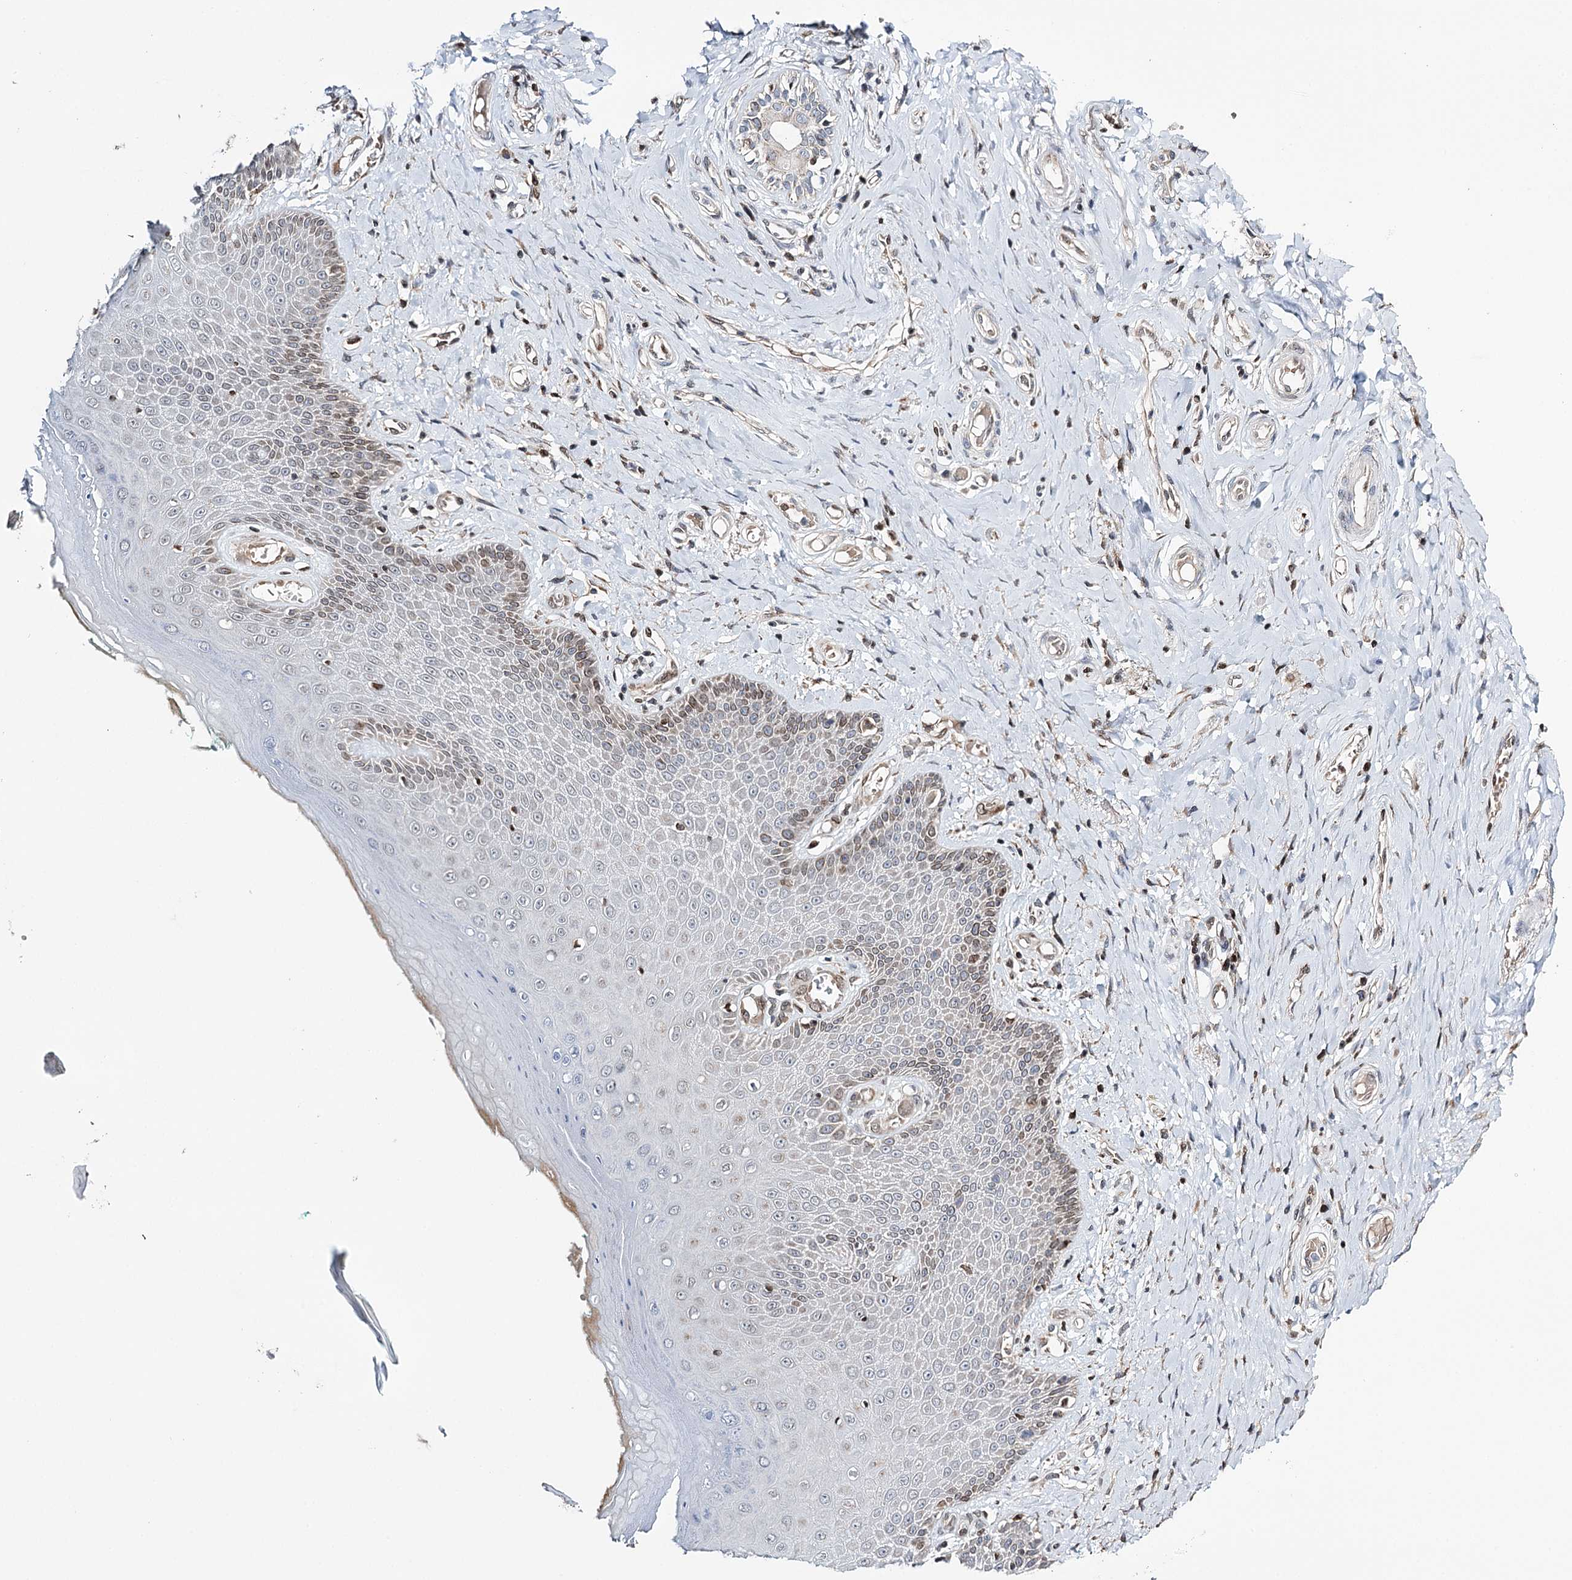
{"staining": {"intensity": "moderate", "quantity": "25%-75%", "location": "cytoplasmic/membranous,nuclear"}, "tissue": "skin", "cell_type": "Epidermal cells", "image_type": "normal", "snomed": [{"axis": "morphology", "description": "Normal tissue, NOS"}, {"axis": "topography", "description": "Anal"}], "caption": "Moderate cytoplasmic/membranous,nuclear expression for a protein is identified in about 25%-75% of epidermal cells of unremarkable skin using immunohistochemistry.", "gene": "CFAP46", "patient": {"sex": "male", "age": 78}}